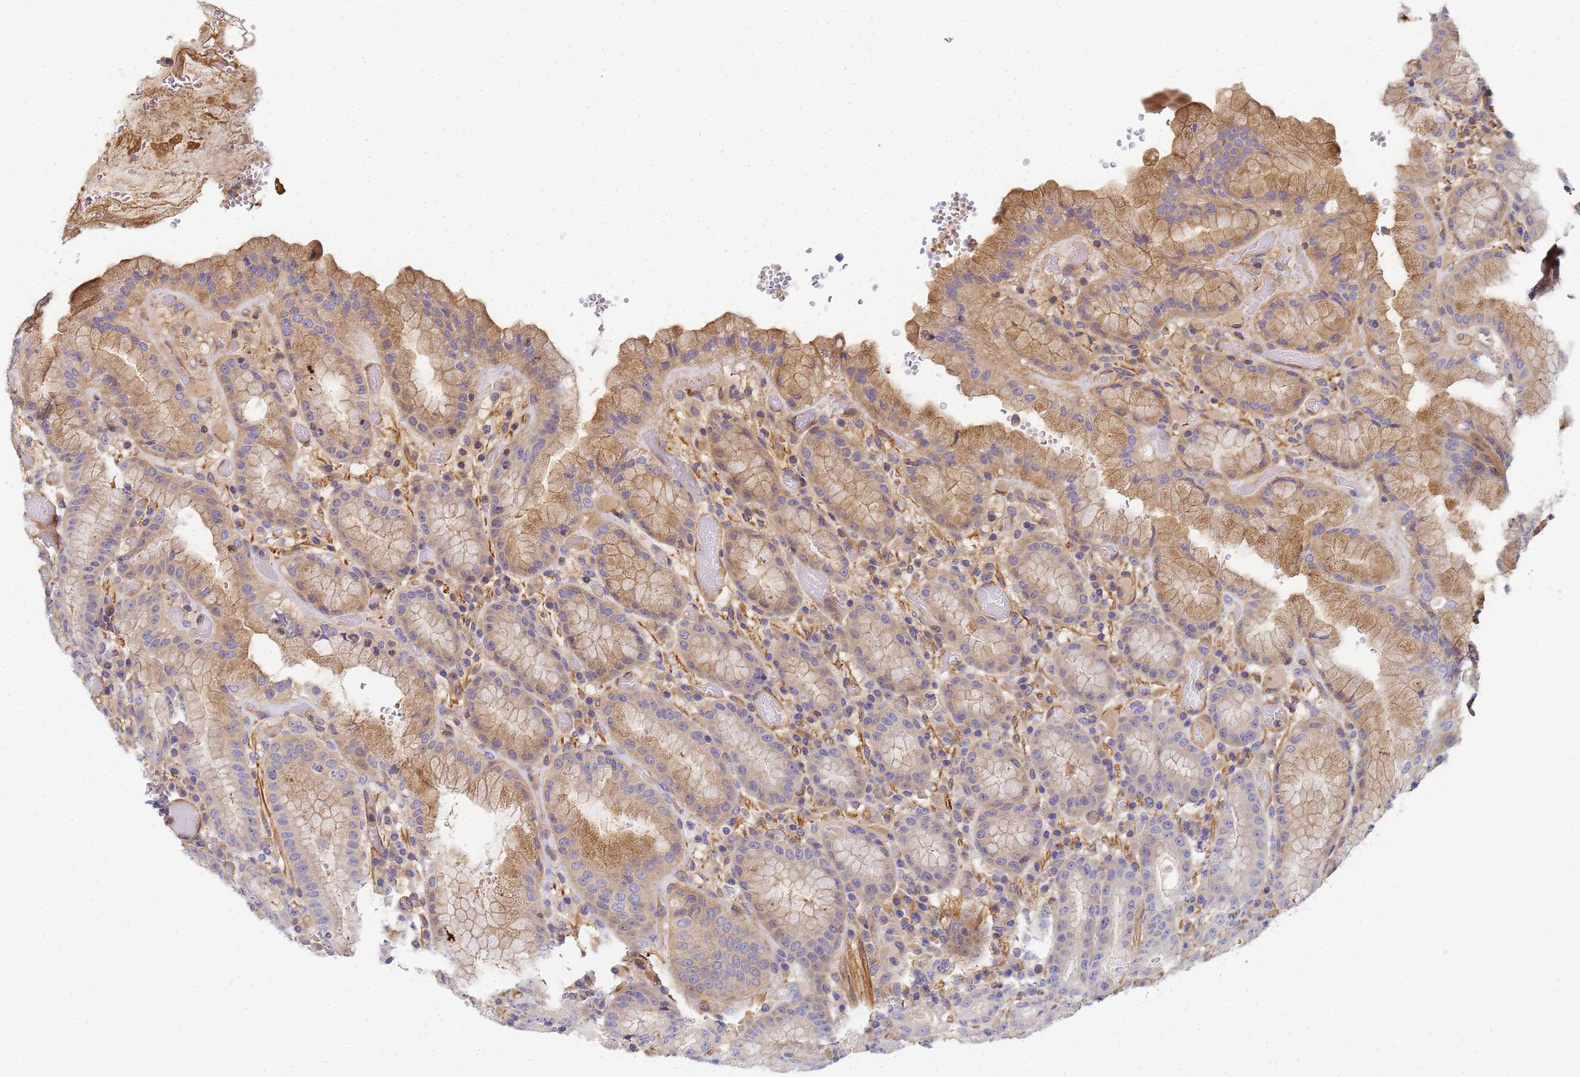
{"staining": {"intensity": "moderate", "quantity": "<25%", "location": "cytoplasmic/membranous"}, "tissue": "stomach", "cell_type": "Glandular cells", "image_type": "normal", "snomed": [{"axis": "morphology", "description": "Normal tissue, NOS"}, {"axis": "topography", "description": "Stomach, upper"}], "caption": "Glandular cells demonstrate moderate cytoplasmic/membranous expression in approximately <25% of cells in unremarkable stomach. (IHC, brightfield microscopy, high magnification).", "gene": "MYL10", "patient": {"sex": "male", "age": 52}}